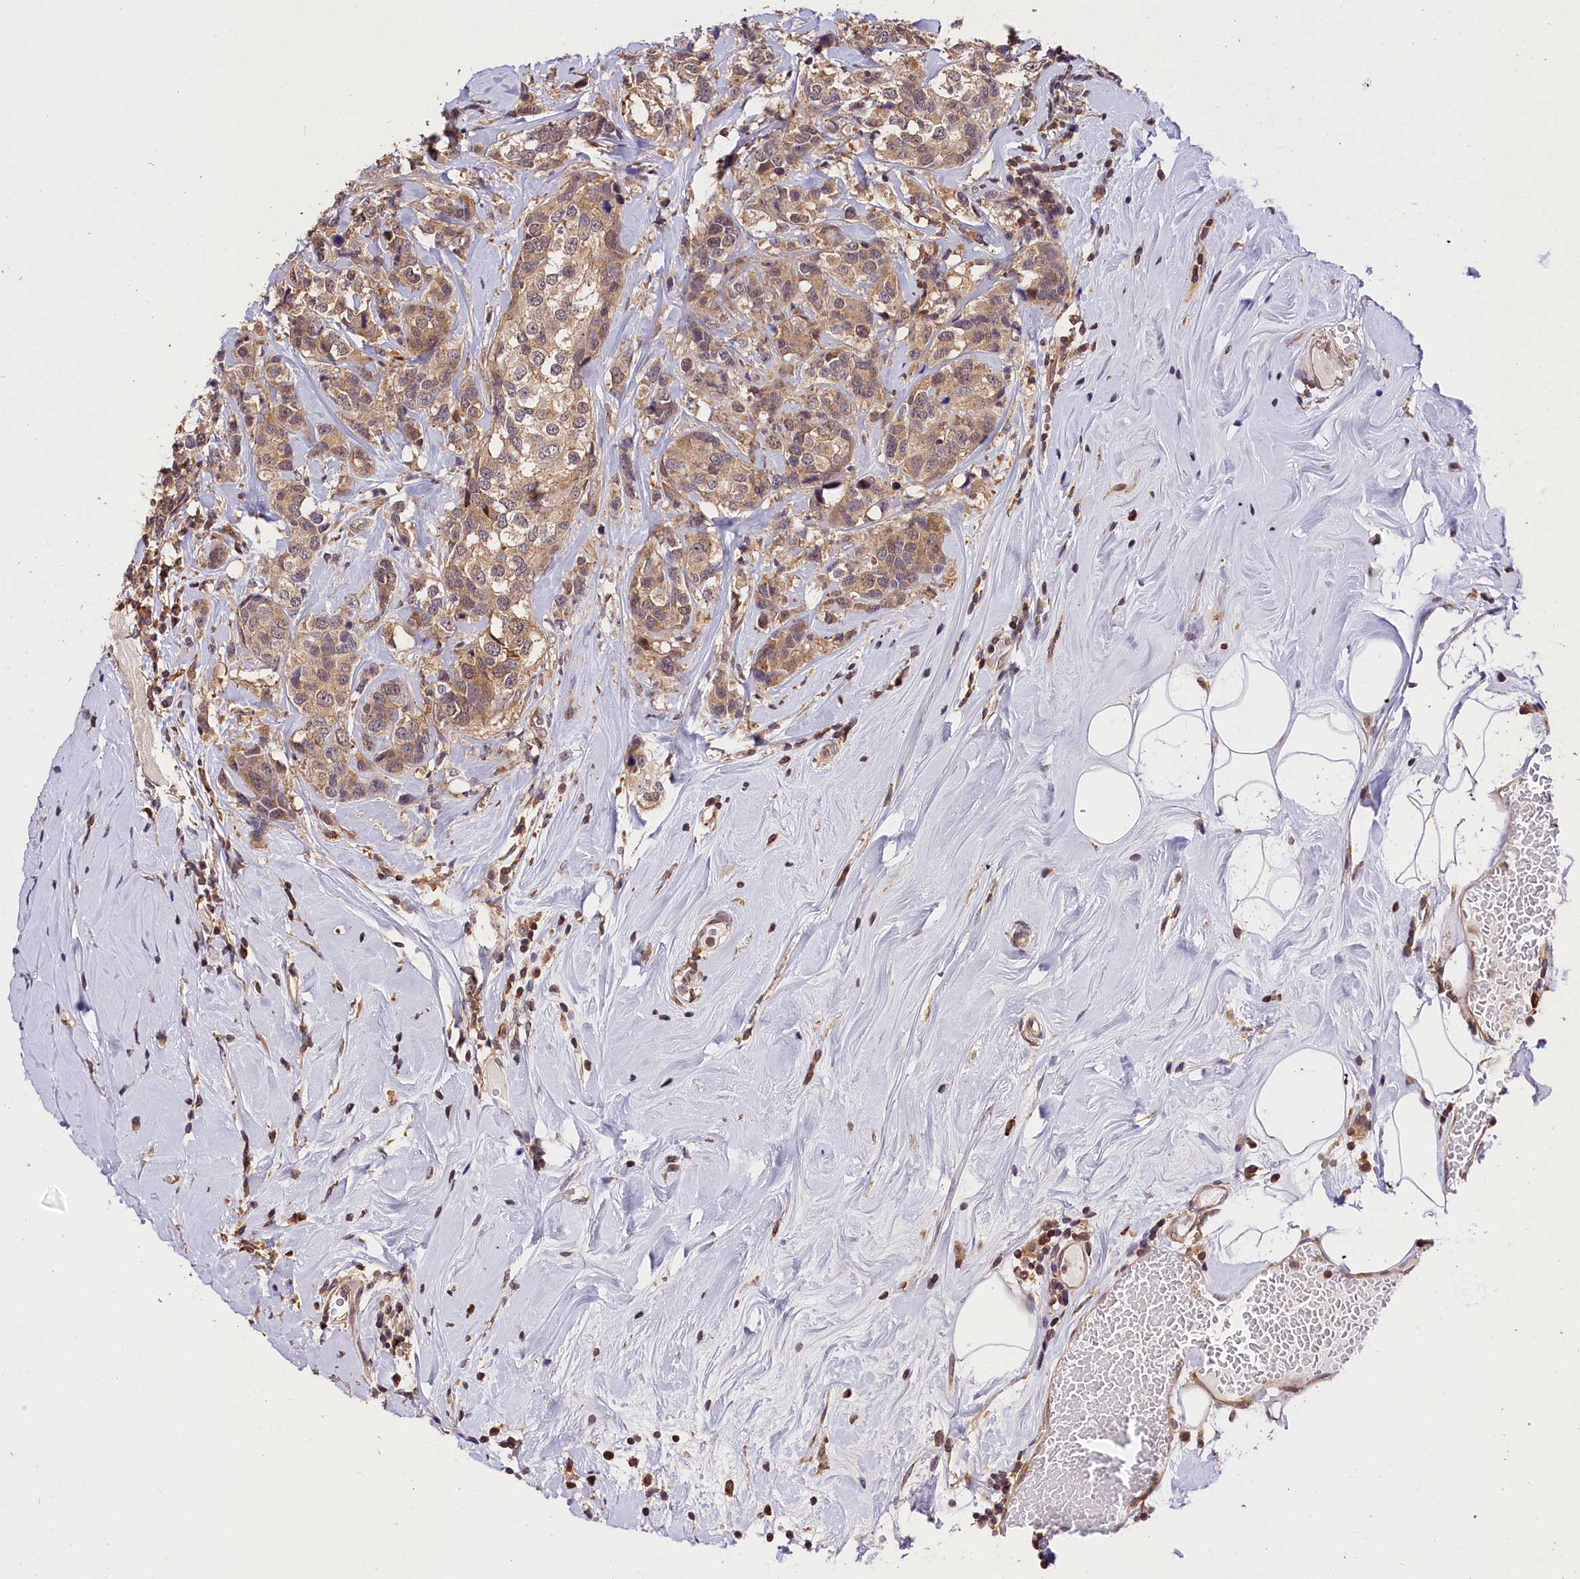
{"staining": {"intensity": "moderate", "quantity": ">75%", "location": "cytoplasmic/membranous"}, "tissue": "breast cancer", "cell_type": "Tumor cells", "image_type": "cancer", "snomed": [{"axis": "morphology", "description": "Lobular carcinoma"}, {"axis": "topography", "description": "Breast"}], "caption": "The micrograph exhibits a brown stain indicating the presence of a protein in the cytoplasmic/membranous of tumor cells in breast cancer. (DAB IHC with brightfield microscopy, high magnification).", "gene": "CHORDC1", "patient": {"sex": "female", "age": 59}}